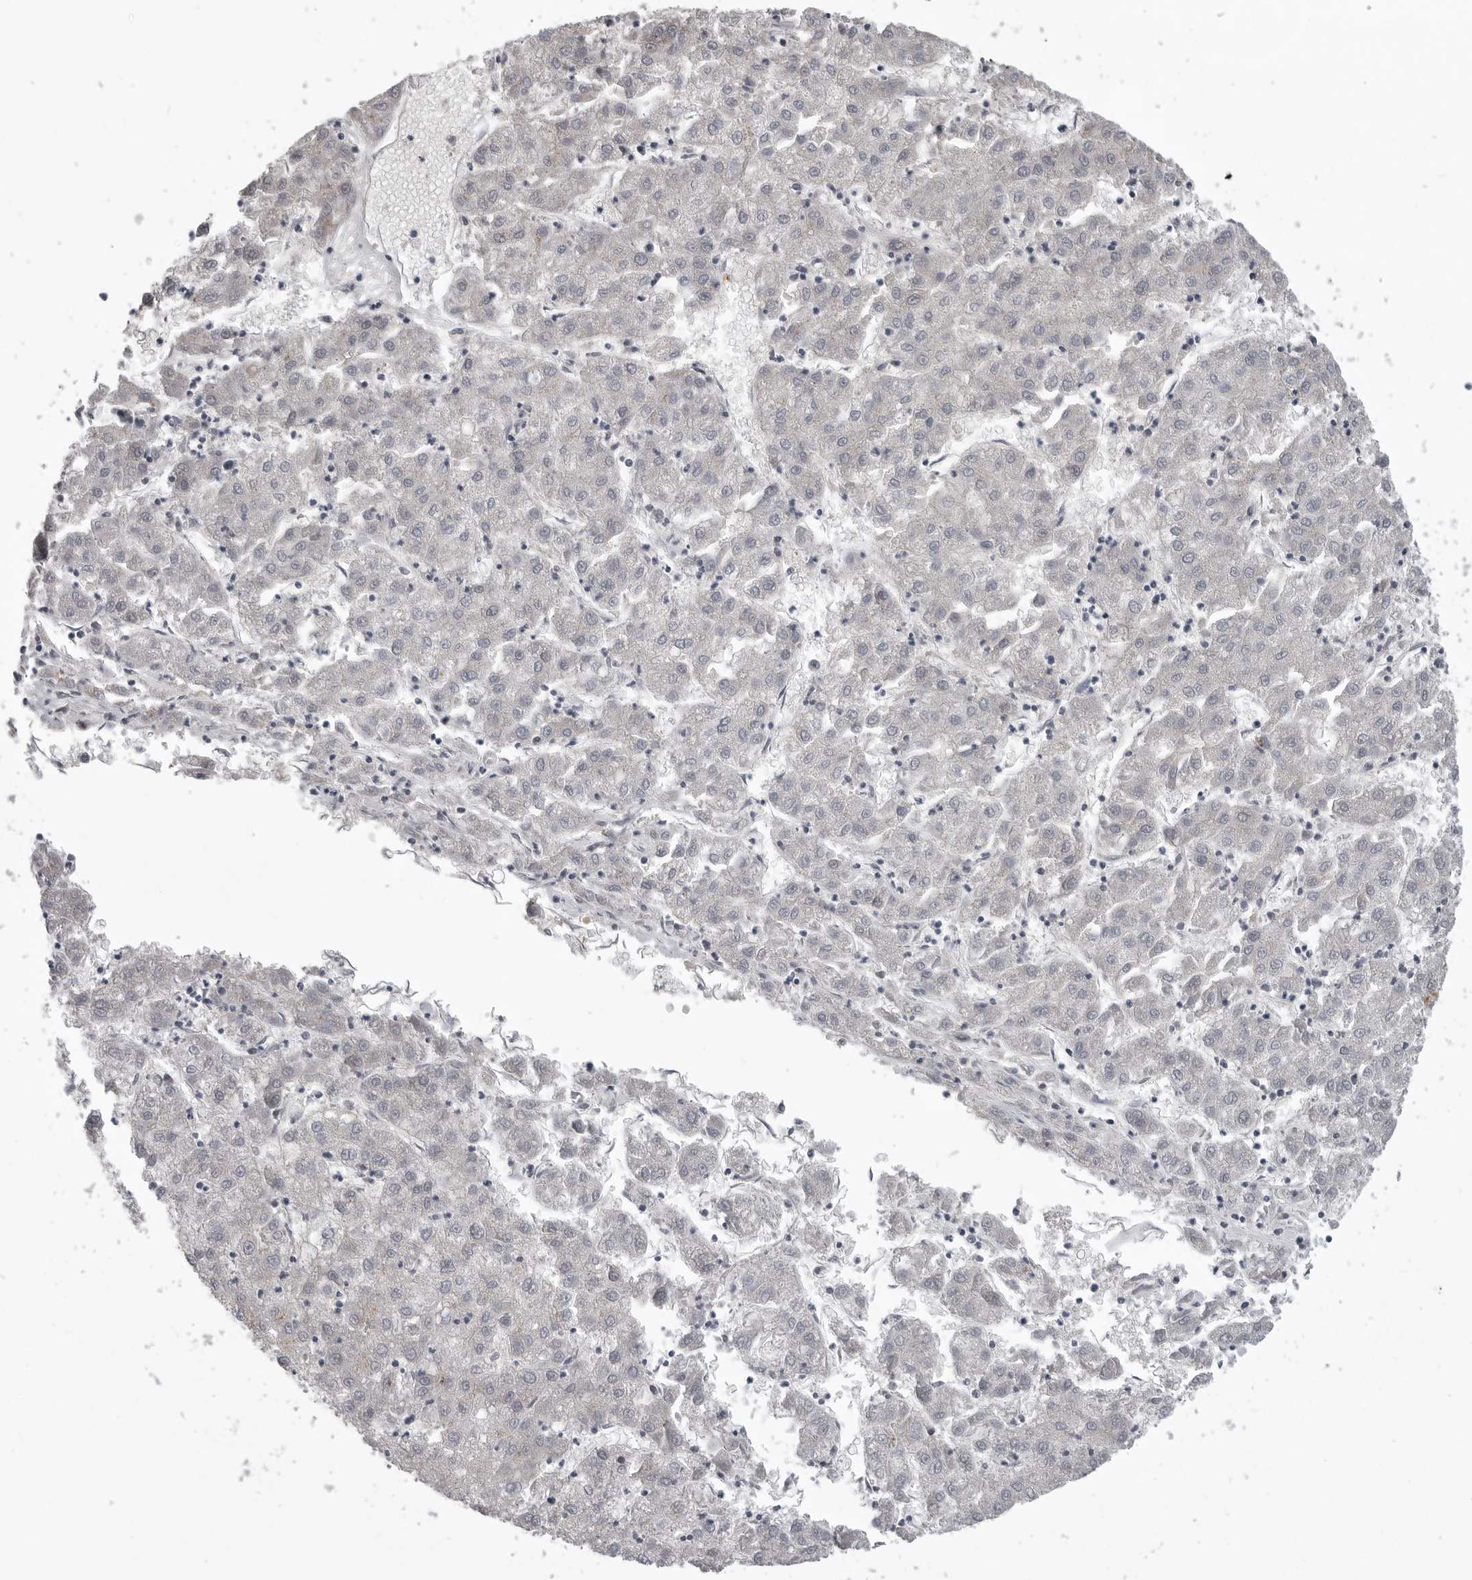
{"staining": {"intensity": "negative", "quantity": "none", "location": "none"}, "tissue": "liver cancer", "cell_type": "Tumor cells", "image_type": "cancer", "snomed": [{"axis": "morphology", "description": "Carcinoma, Hepatocellular, NOS"}, {"axis": "topography", "description": "Liver"}], "caption": "A photomicrograph of human hepatocellular carcinoma (liver) is negative for staining in tumor cells.", "gene": "SERPING1", "patient": {"sex": "male", "age": 72}}